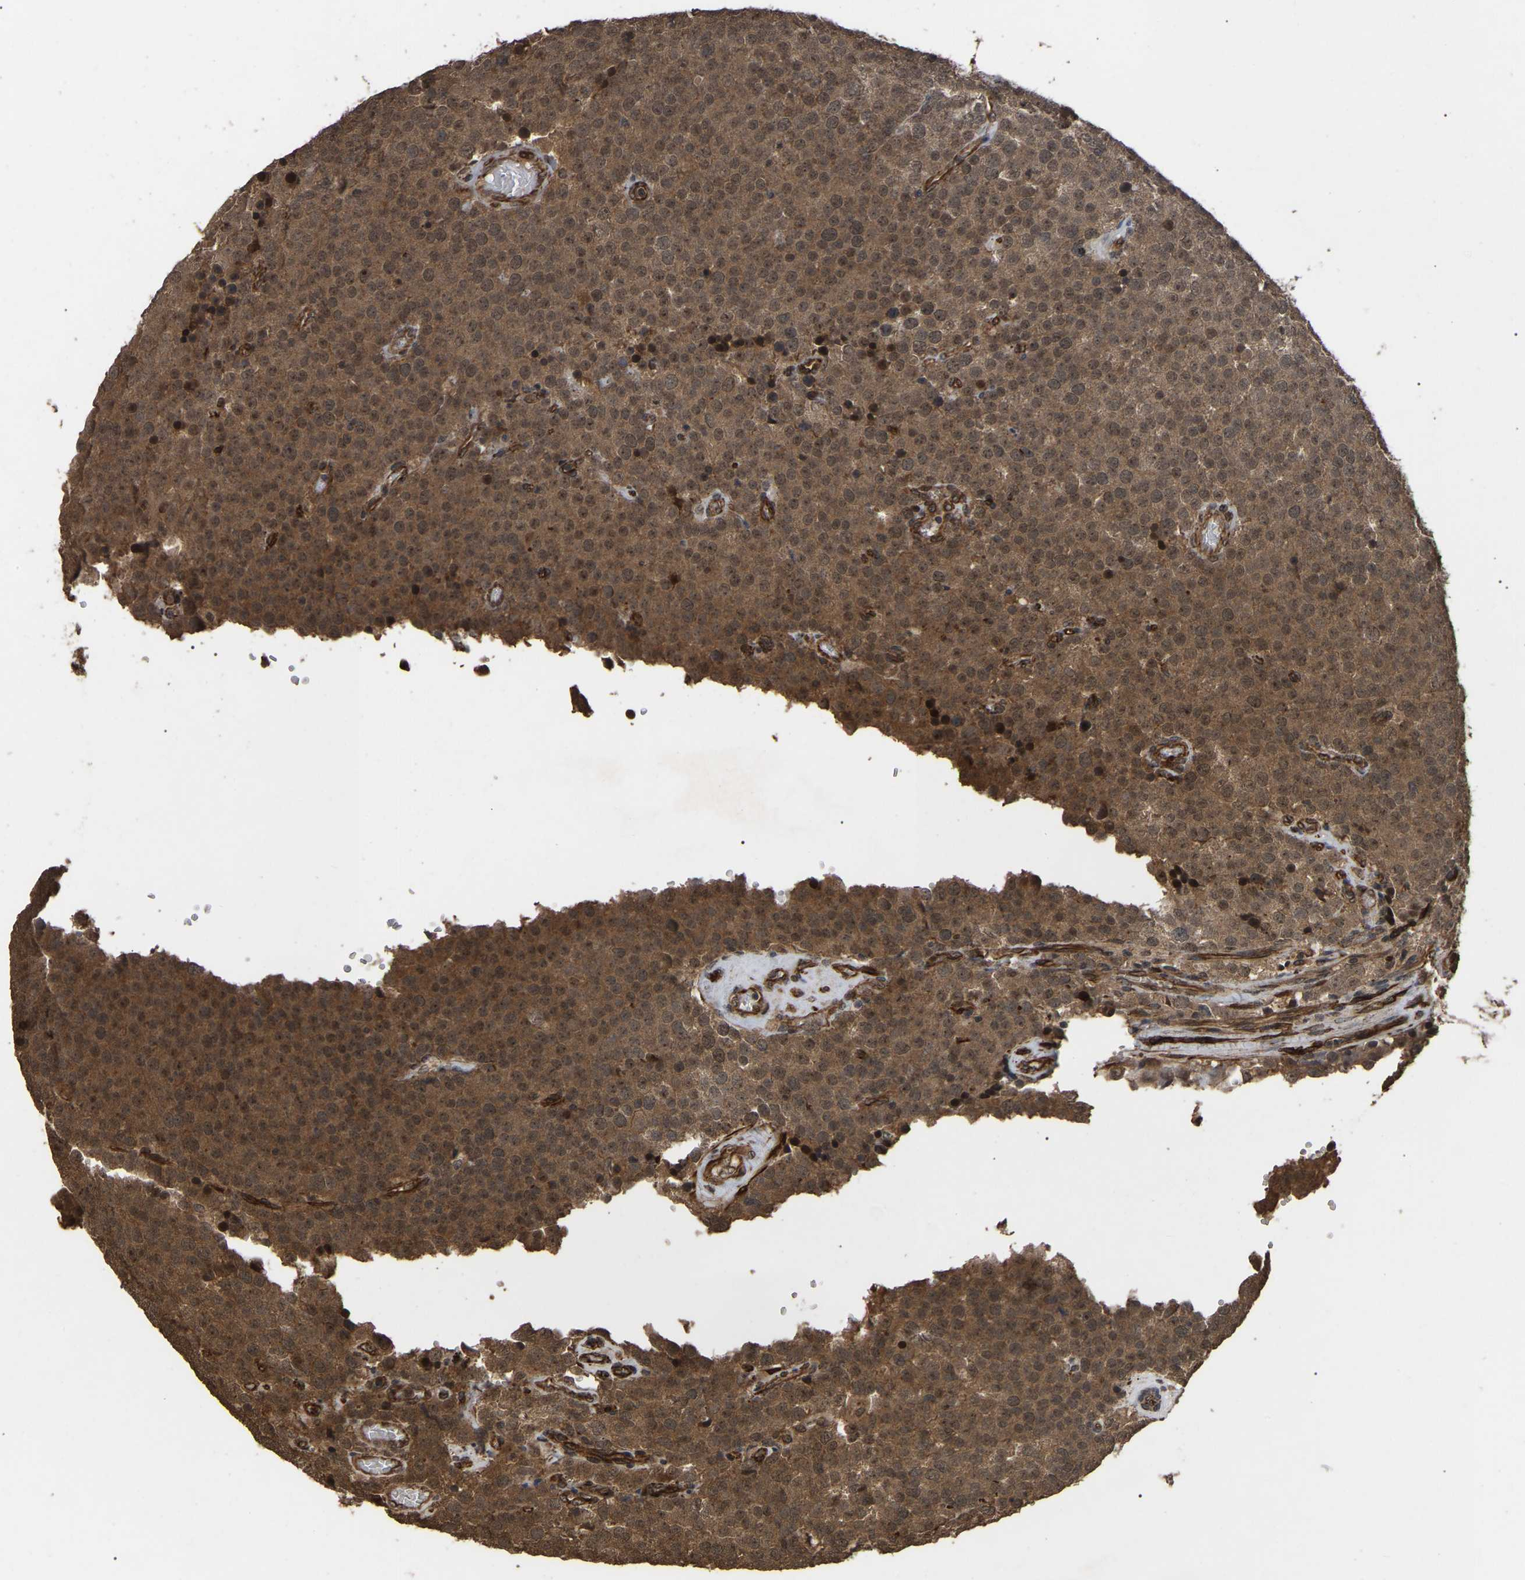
{"staining": {"intensity": "moderate", "quantity": ">75%", "location": "cytoplasmic/membranous"}, "tissue": "testis cancer", "cell_type": "Tumor cells", "image_type": "cancer", "snomed": [{"axis": "morphology", "description": "Normal tissue, NOS"}, {"axis": "morphology", "description": "Seminoma, NOS"}, {"axis": "topography", "description": "Testis"}], "caption": "Testis cancer (seminoma) was stained to show a protein in brown. There is medium levels of moderate cytoplasmic/membranous positivity in about >75% of tumor cells. (IHC, brightfield microscopy, high magnification).", "gene": "FAM161B", "patient": {"sex": "male", "age": 71}}